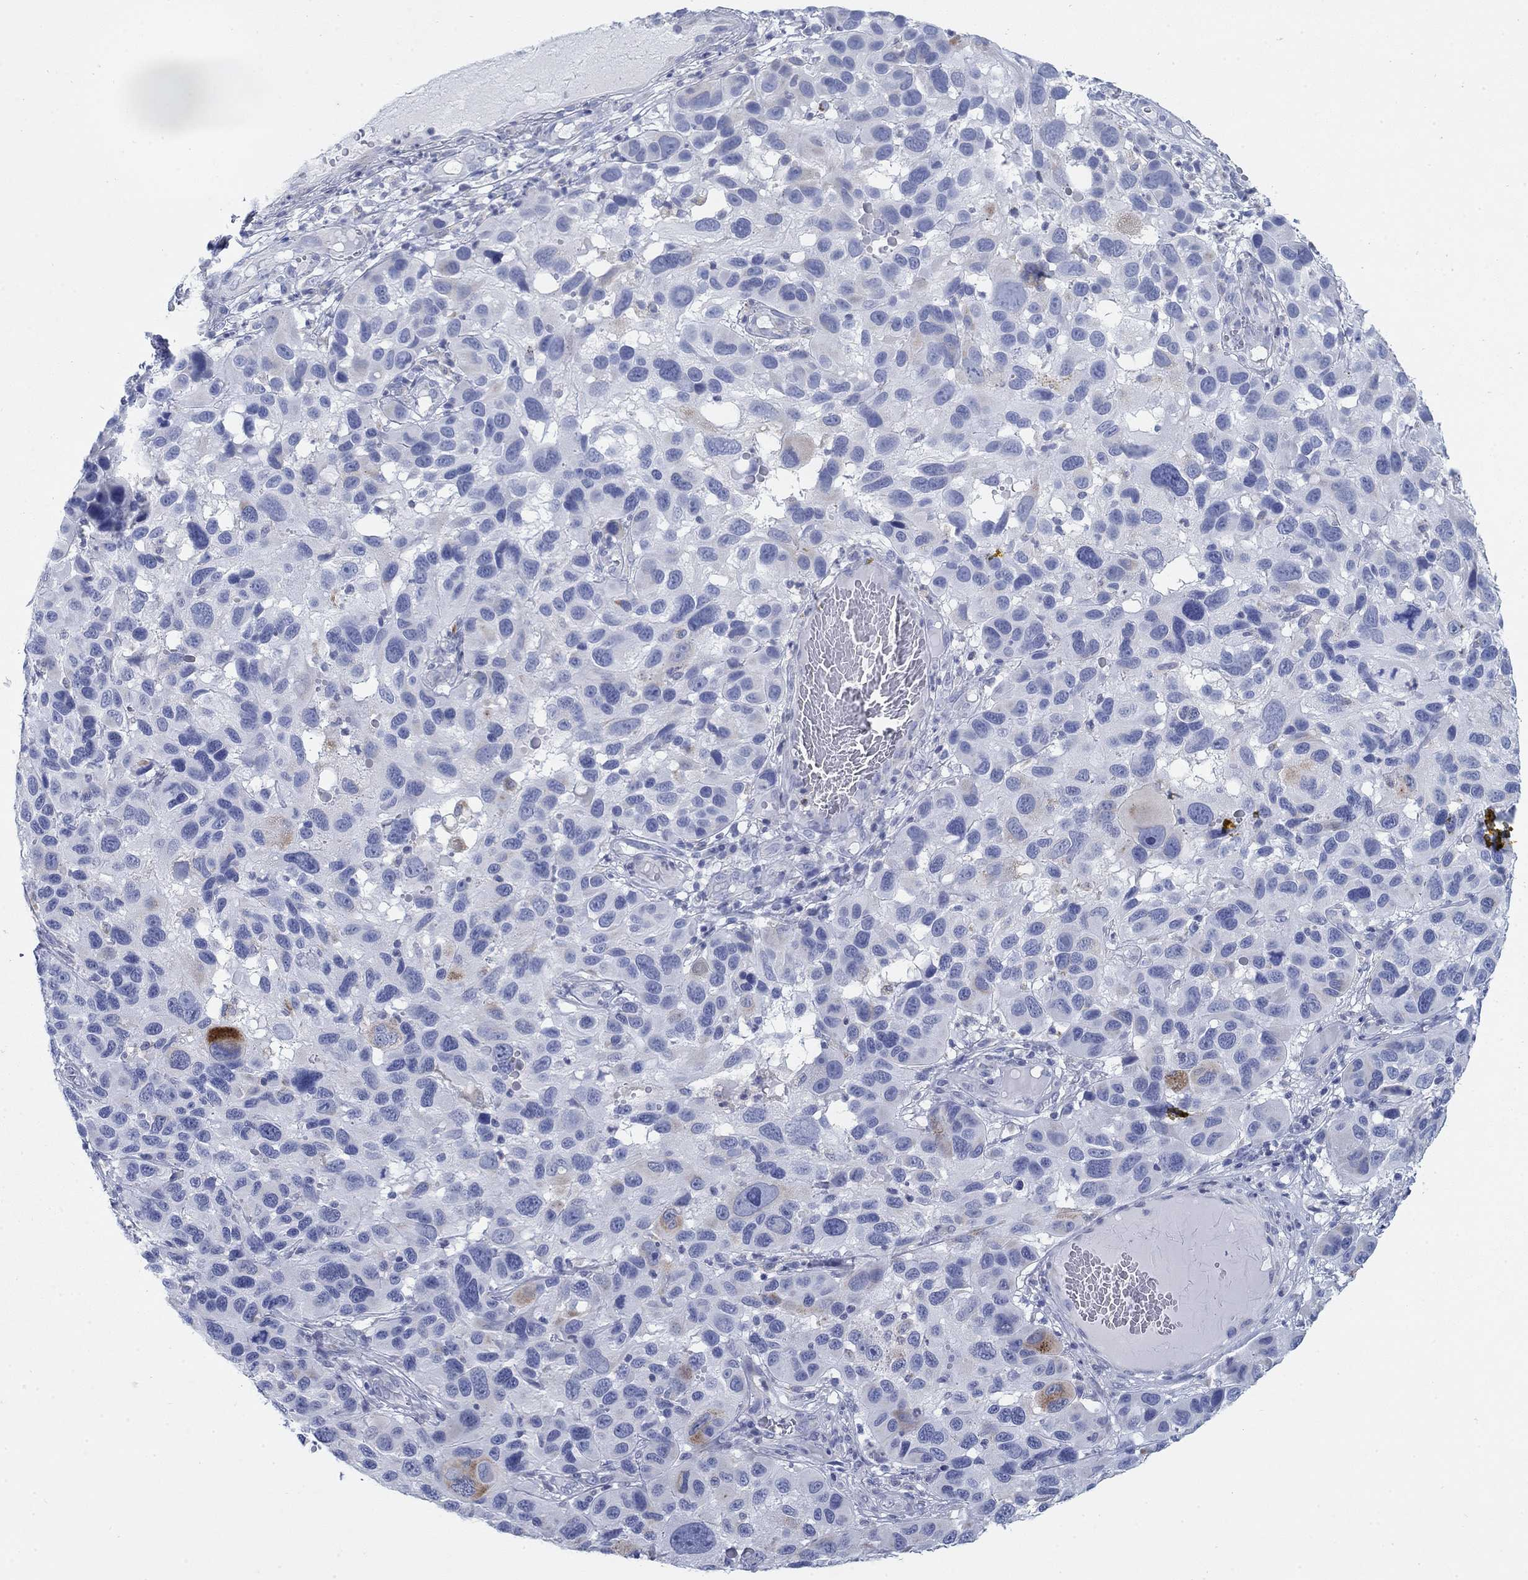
{"staining": {"intensity": "negative", "quantity": "none", "location": "none"}, "tissue": "melanoma", "cell_type": "Tumor cells", "image_type": "cancer", "snomed": [{"axis": "morphology", "description": "Malignant melanoma, NOS"}, {"axis": "topography", "description": "Skin"}], "caption": "This is an immunohistochemistry (IHC) image of human malignant melanoma. There is no staining in tumor cells.", "gene": "SCCPDH", "patient": {"sex": "male", "age": 53}}